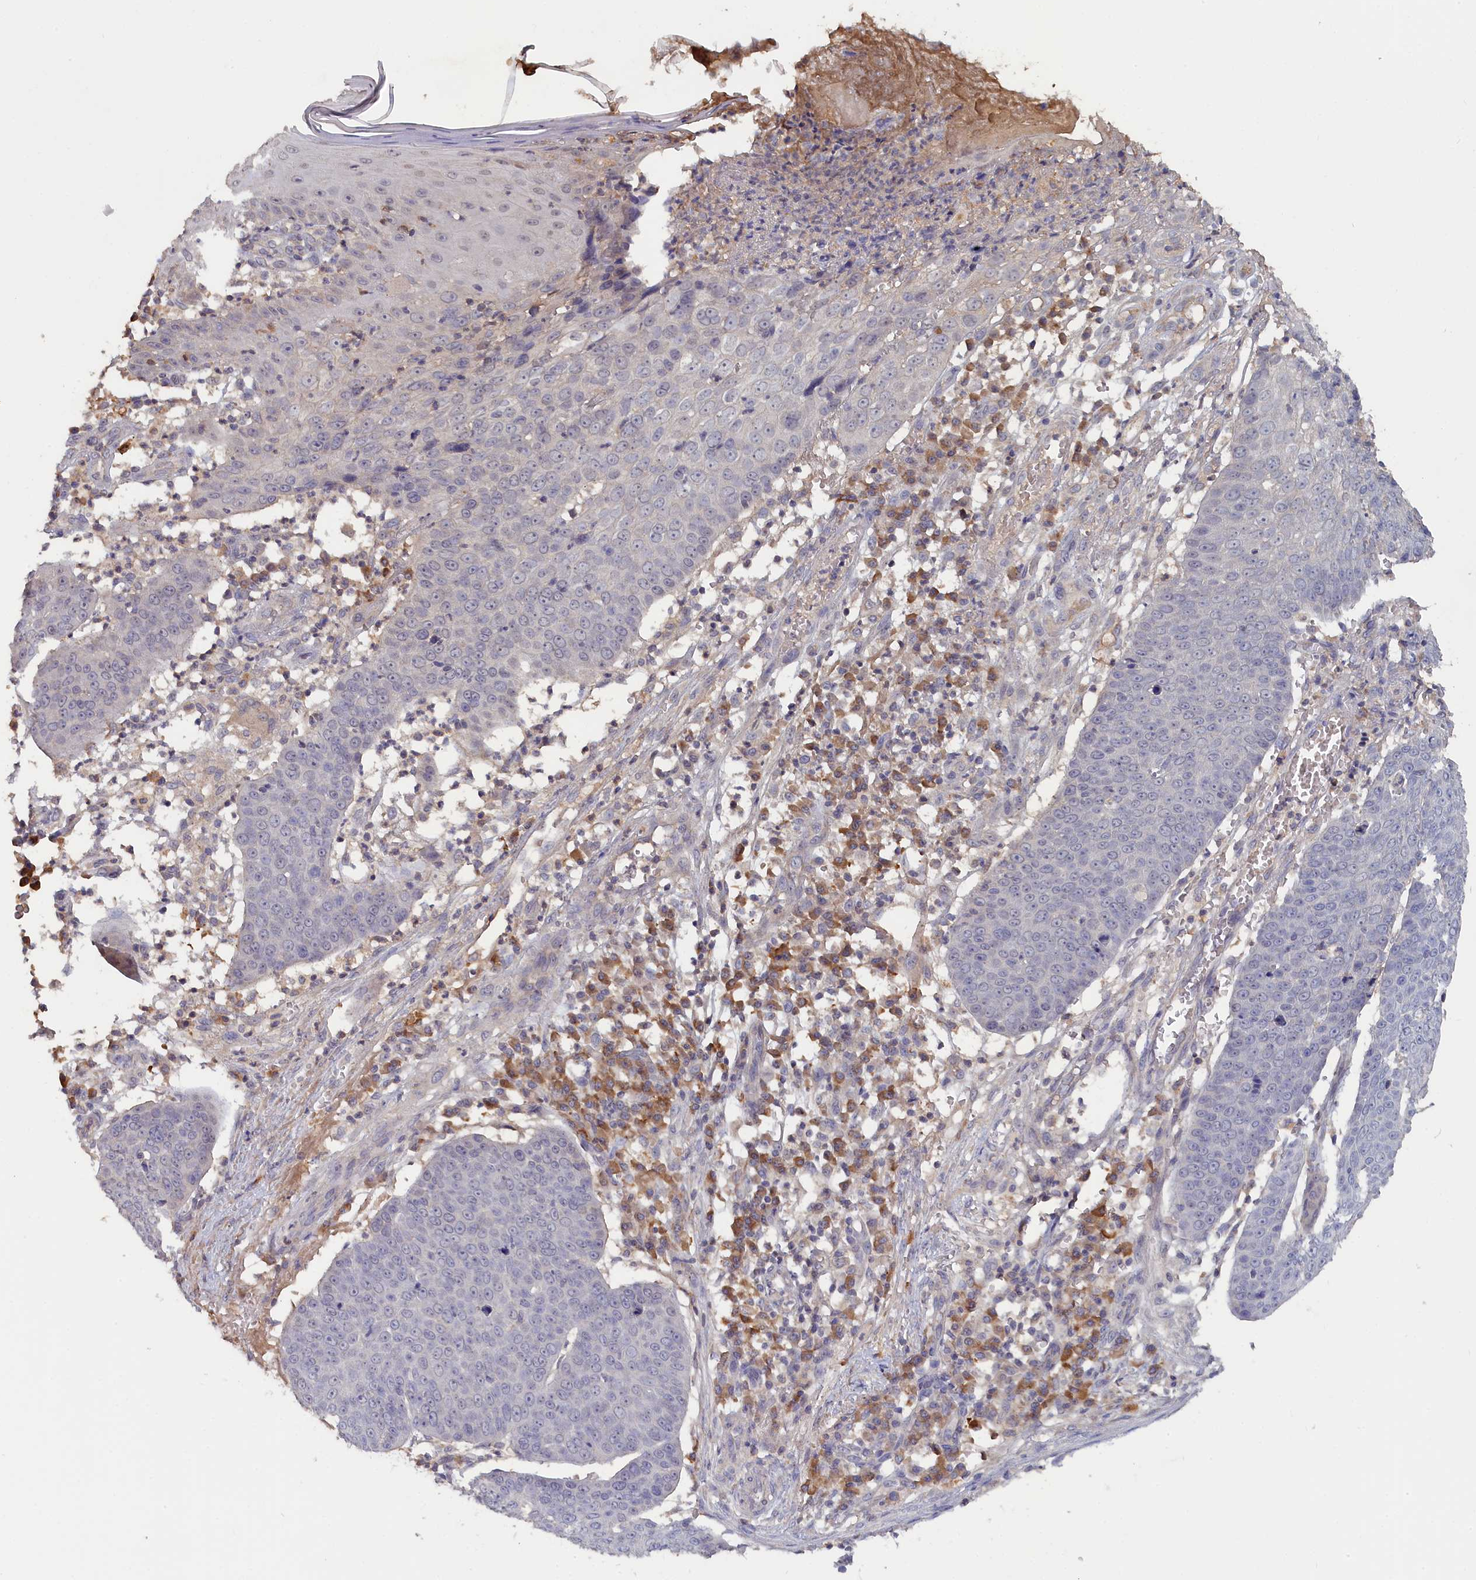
{"staining": {"intensity": "negative", "quantity": "none", "location": "none"}, "tissue": "skin cancer", "cell_type": "Tumor cells", "image_type": "cancer", "snomed": [{"axis": "morphology", "description": "Squamous cell carcinoma, NOS"}, {"axis": "topography", "description": "Skin"}], "caption": "IHC photomicrograph of neoplastic tissue: squamous cell carcinoma (skin) stained with DAB (3,3'-diaminobenzidine) shows no significant protein staining in tumor cells.", "gene": "CELF5", "patient": {"sex": "male", "age": 71}}